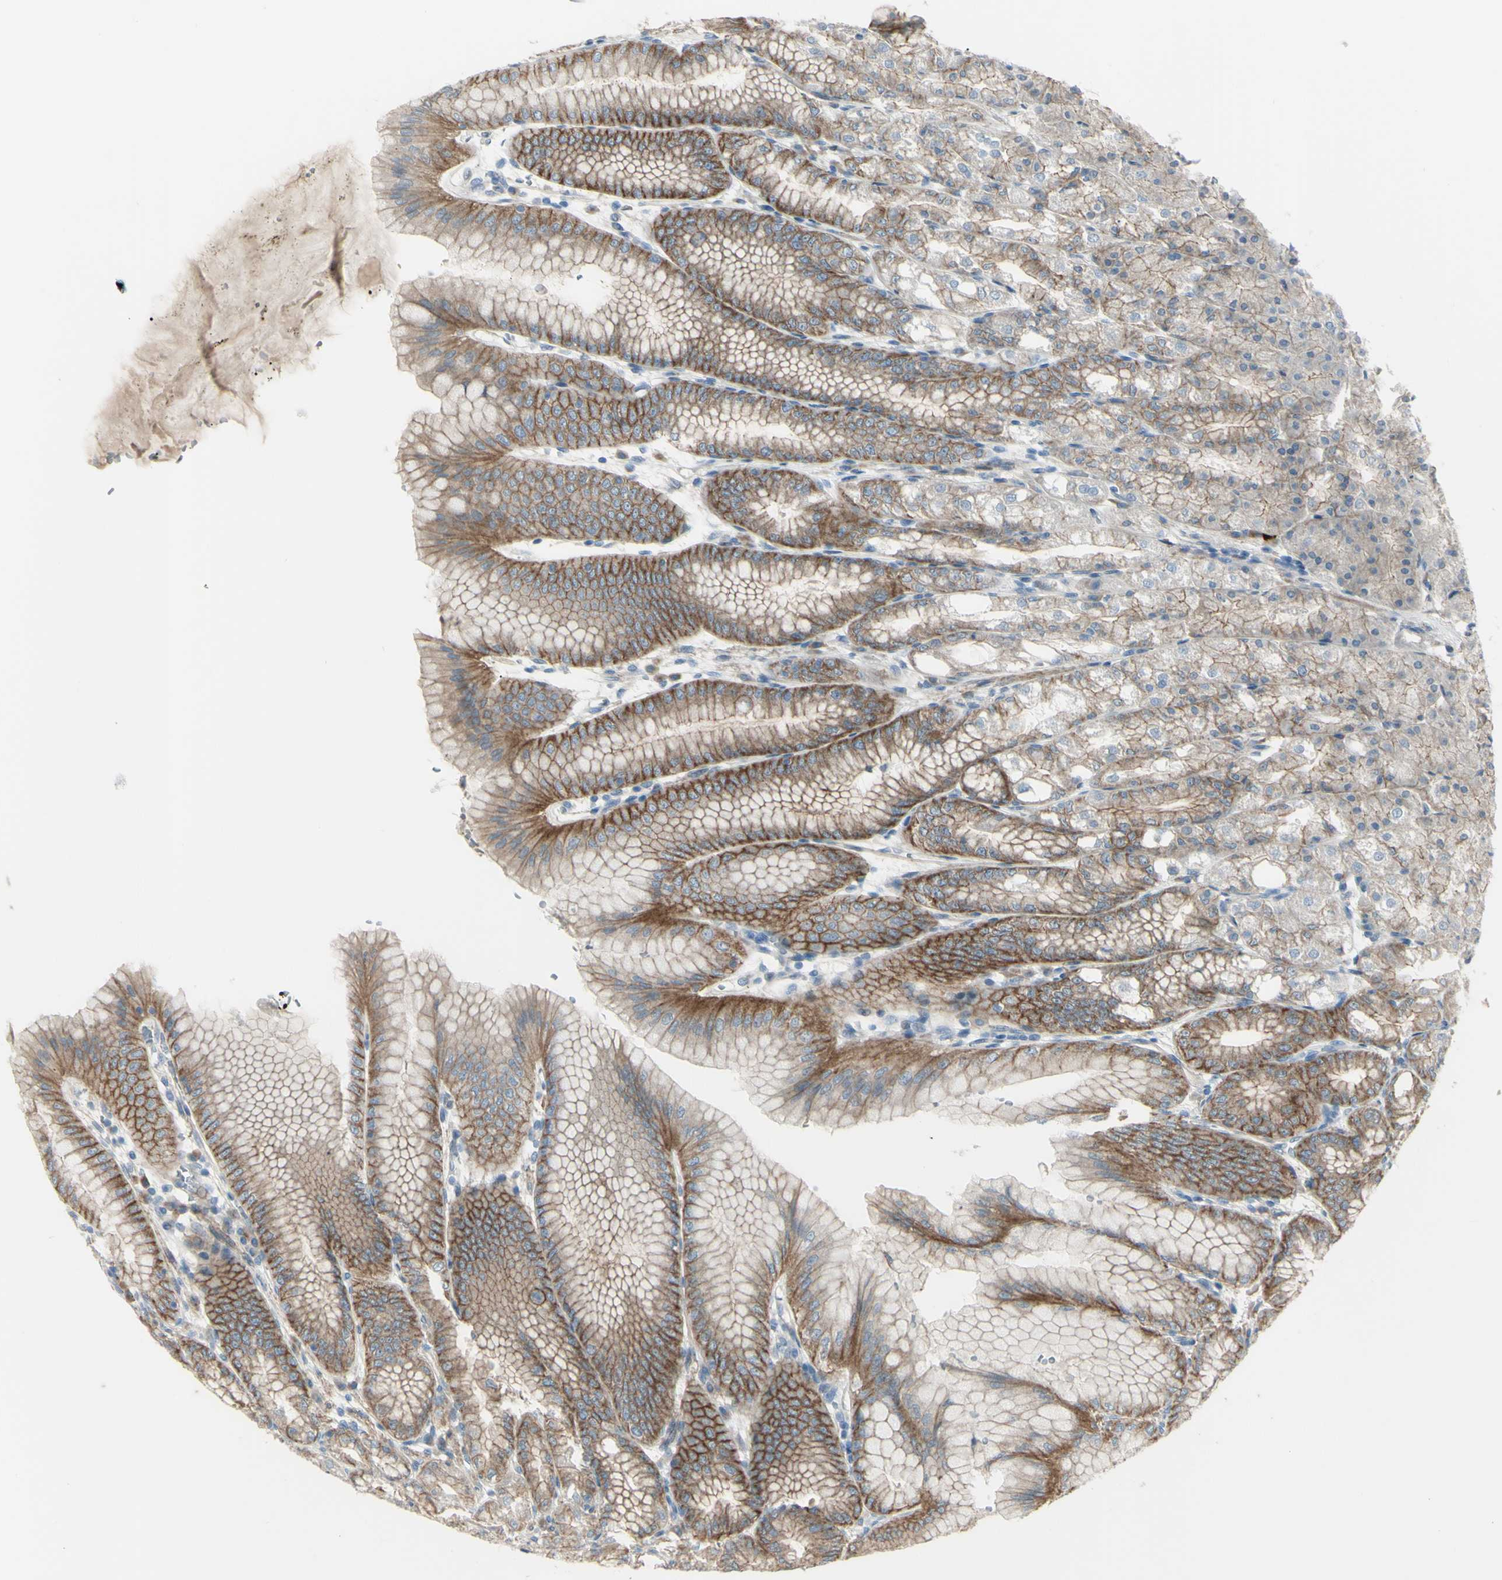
{"staining": {"intensity": "strong", "quantity": ">75%", "location": "cytoplasmic/membranous"}, "tissue": "stomach", "cell_type": "Glandular cells", "image_type": "normal", "snomed": [{"axis": "morphology", "description": "Normal tissue, NOS"}, {"axis": "topography", "description": "Stomach, lower"}], "caption": "IHC micrograph of normal stomach: stomach stained using immunohistochemistry shows high levels of strong protein expression localized specifically in the cytoplasmic/membranous of glandular cells, appearing as a cytoplasmic/membranous brown color.", "gene": "LRRK1", "patient": {"sex": "male", "age": 71}}